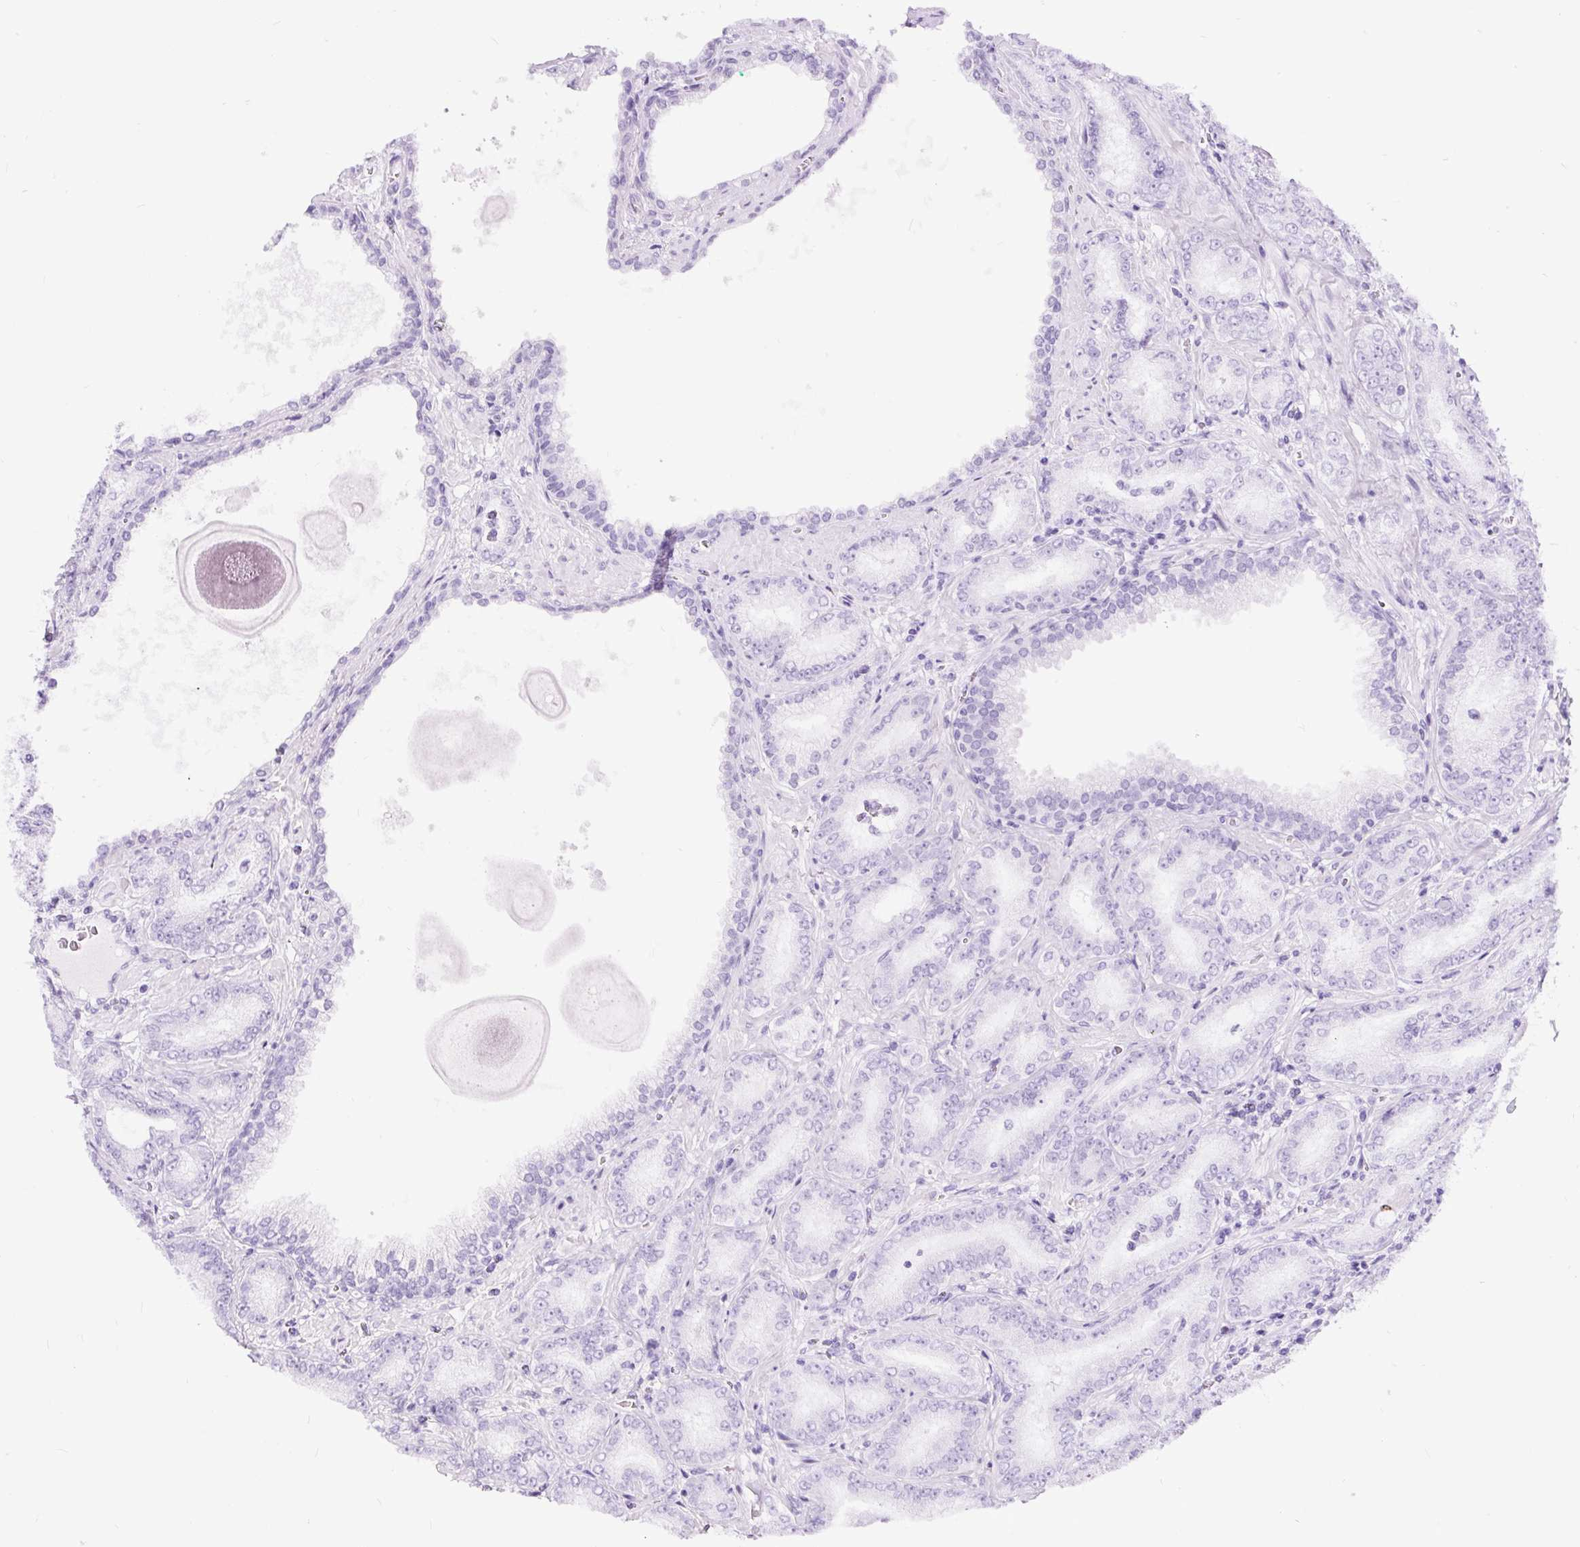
{"staining": {"intensity": "negative", "quantity": "none", "location": "none"}, "tissue": "prostate cancer", "cell_type": "Tumor cells", "image_type": "cancer", "snomed": [{"axis": "morphology", "description": "Adenocarcinoma, High grade"}, {"axis": "topography", "description": "Prostate"}], "caption": "This is a histopathology image of IHC staining of high-grade adenocarcinoma (prostate), which shows no staining in tumor cells.", "gene": "RACGAP1", "patient": {"sex": "male", "age": 72}}